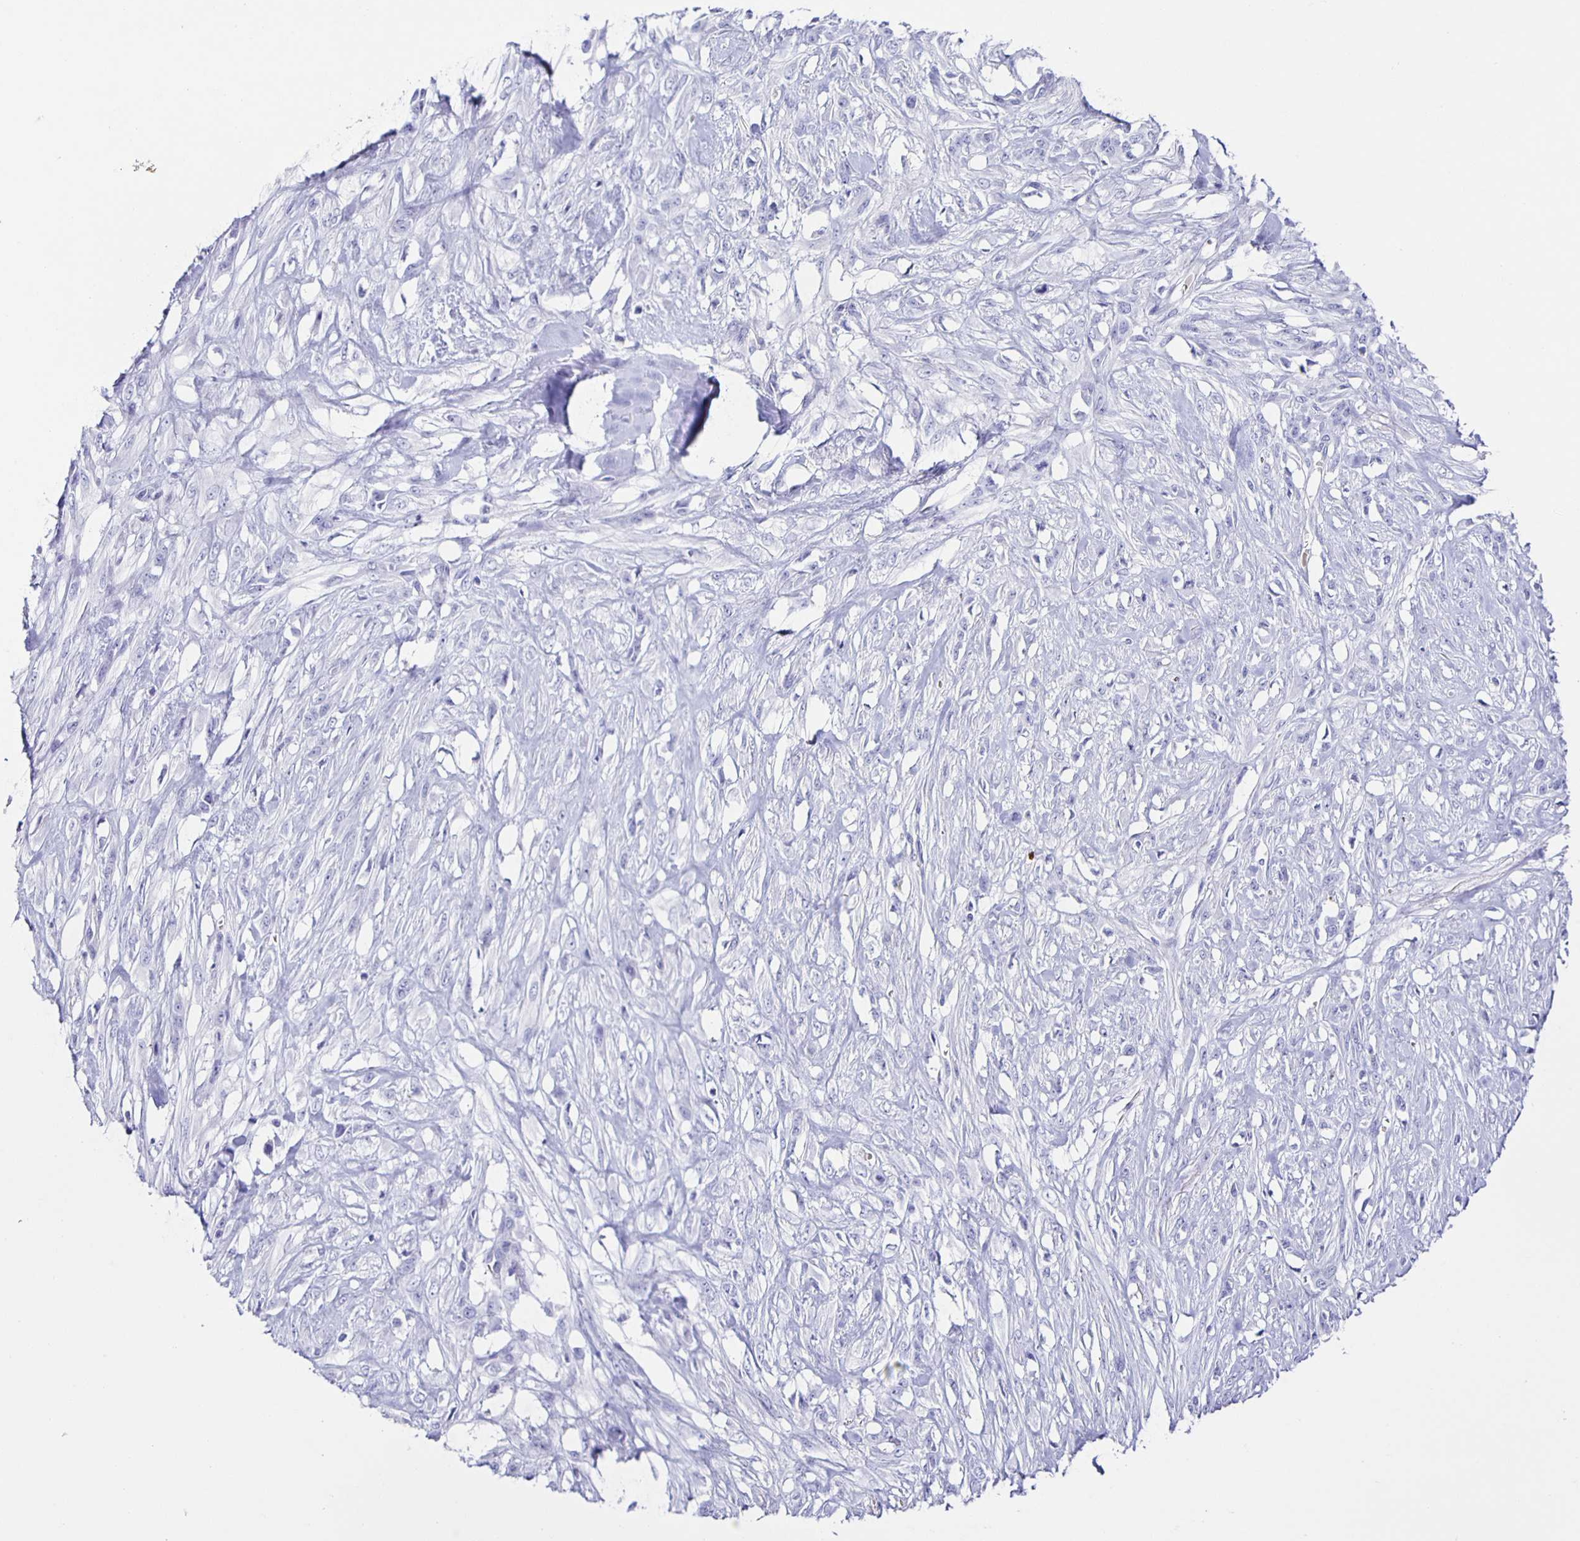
{"staining": {"intensity": "negative", "quantity": "none", "location": "none"}, "tissue": "skin cancer", "cell_type": "Tumor cells", "image_type": "cancer", "snomed": [{"axis": "morphology", "description": "Squamous cell carcinoma, NOS"}, {"axis": "topography", "description": "Skin"}], "caption": "The IHC micrograph has no significant staining in tumor cells of skin cancer (squamous cell carcinoma) tissue.", "gene": "AQP6", "patient": {"sex": "female", "age": 59}}